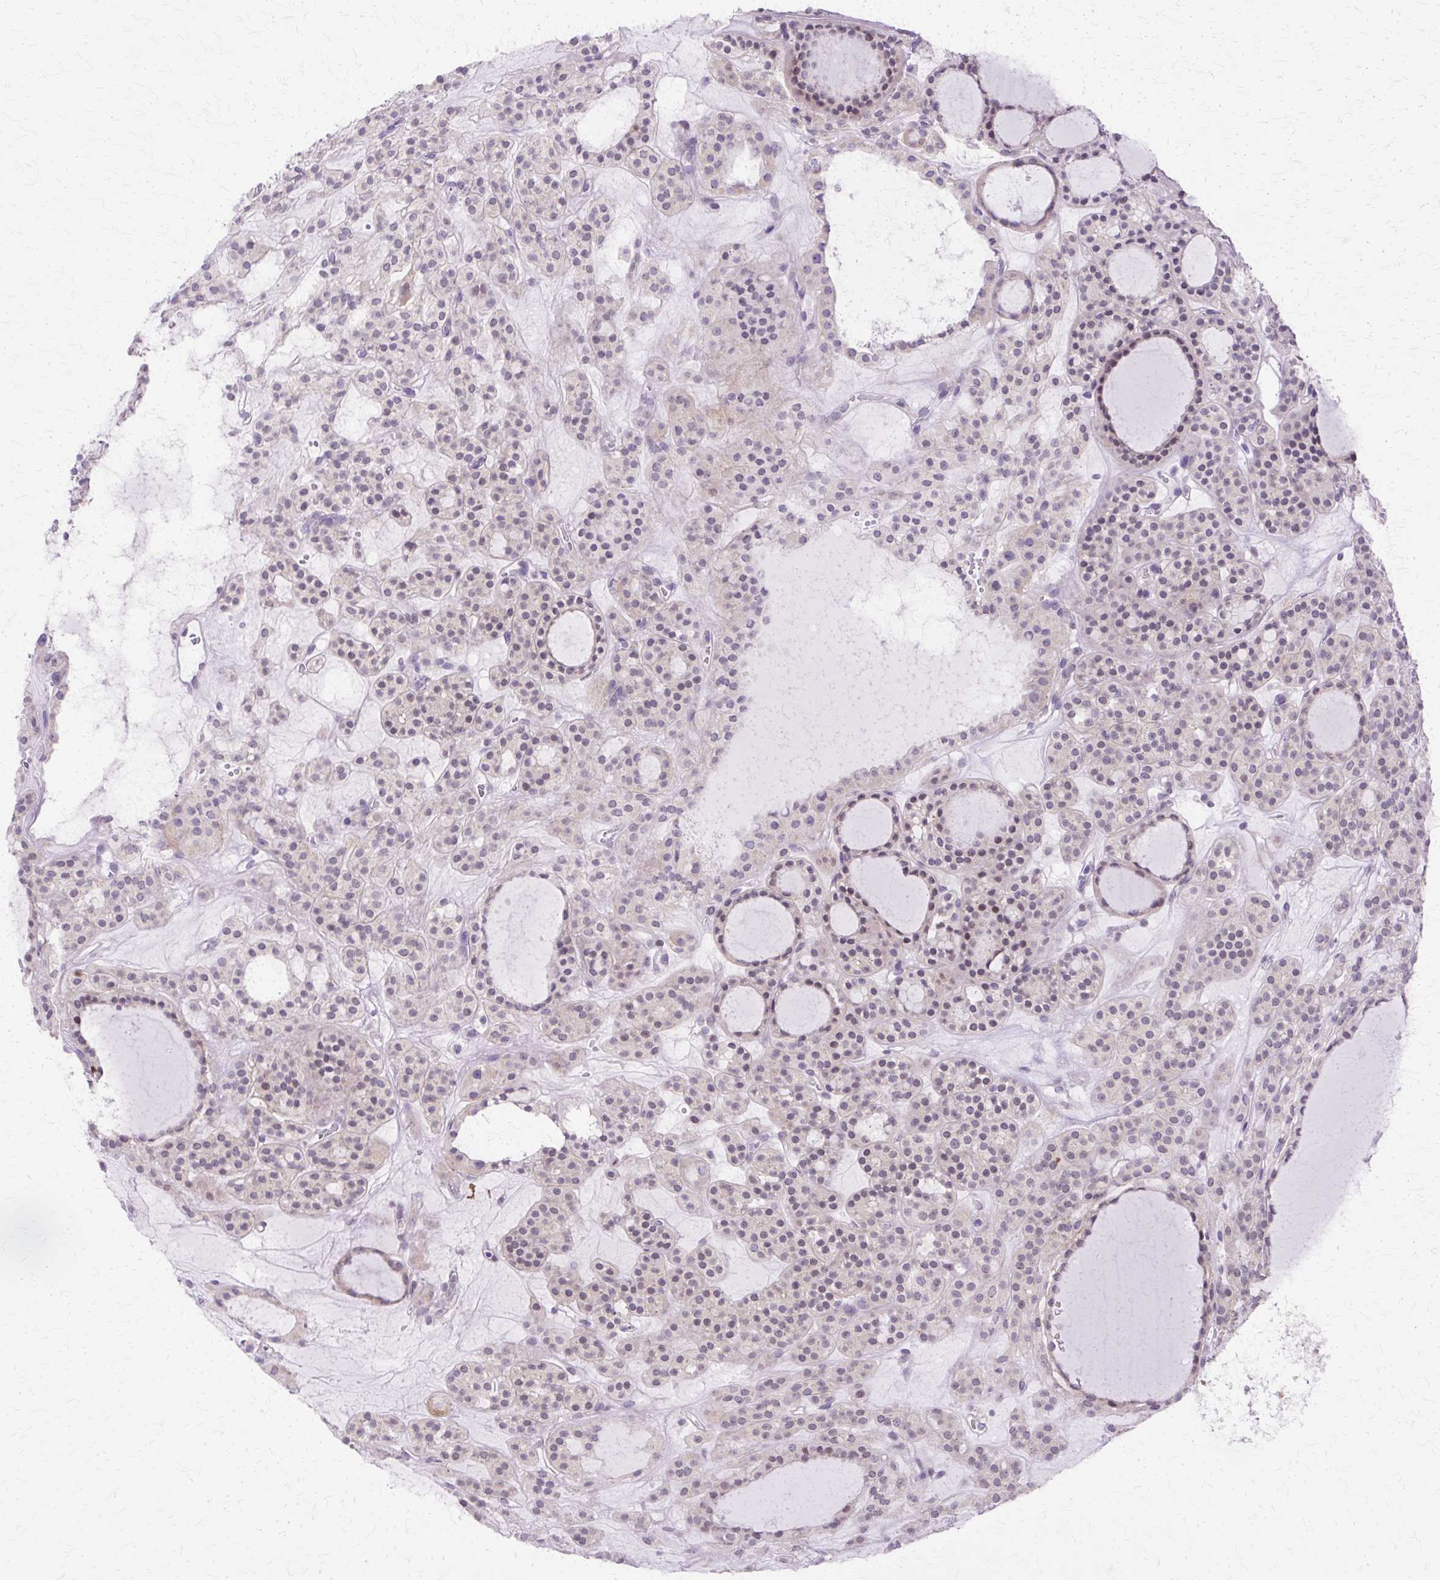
{"staining": {"intensity": "weak", "quantity": "25%-75%", "location": "nuclear"}, "tissue": "thyroid cancer", "cell_type": "Tumor cells", "image_type": "cancer", "snomed": [{"axis": "morphology", "description": "Follicular adenoma carcinoma, NOS"}, {"axis": "topography", "description": "Thyroid gland"}], "caption": "A high-resolution photomicrograph shows IHC staining of follicular adenoma carcinoma (thyroid), which reveals weak nuclear staining in about 25%-75% of tumor cells. (brown staining indicates protein expression, while blue staining denotes nuclei).", "gene": "HSPA8", "patient": {"sex": "female", "age": 63}}